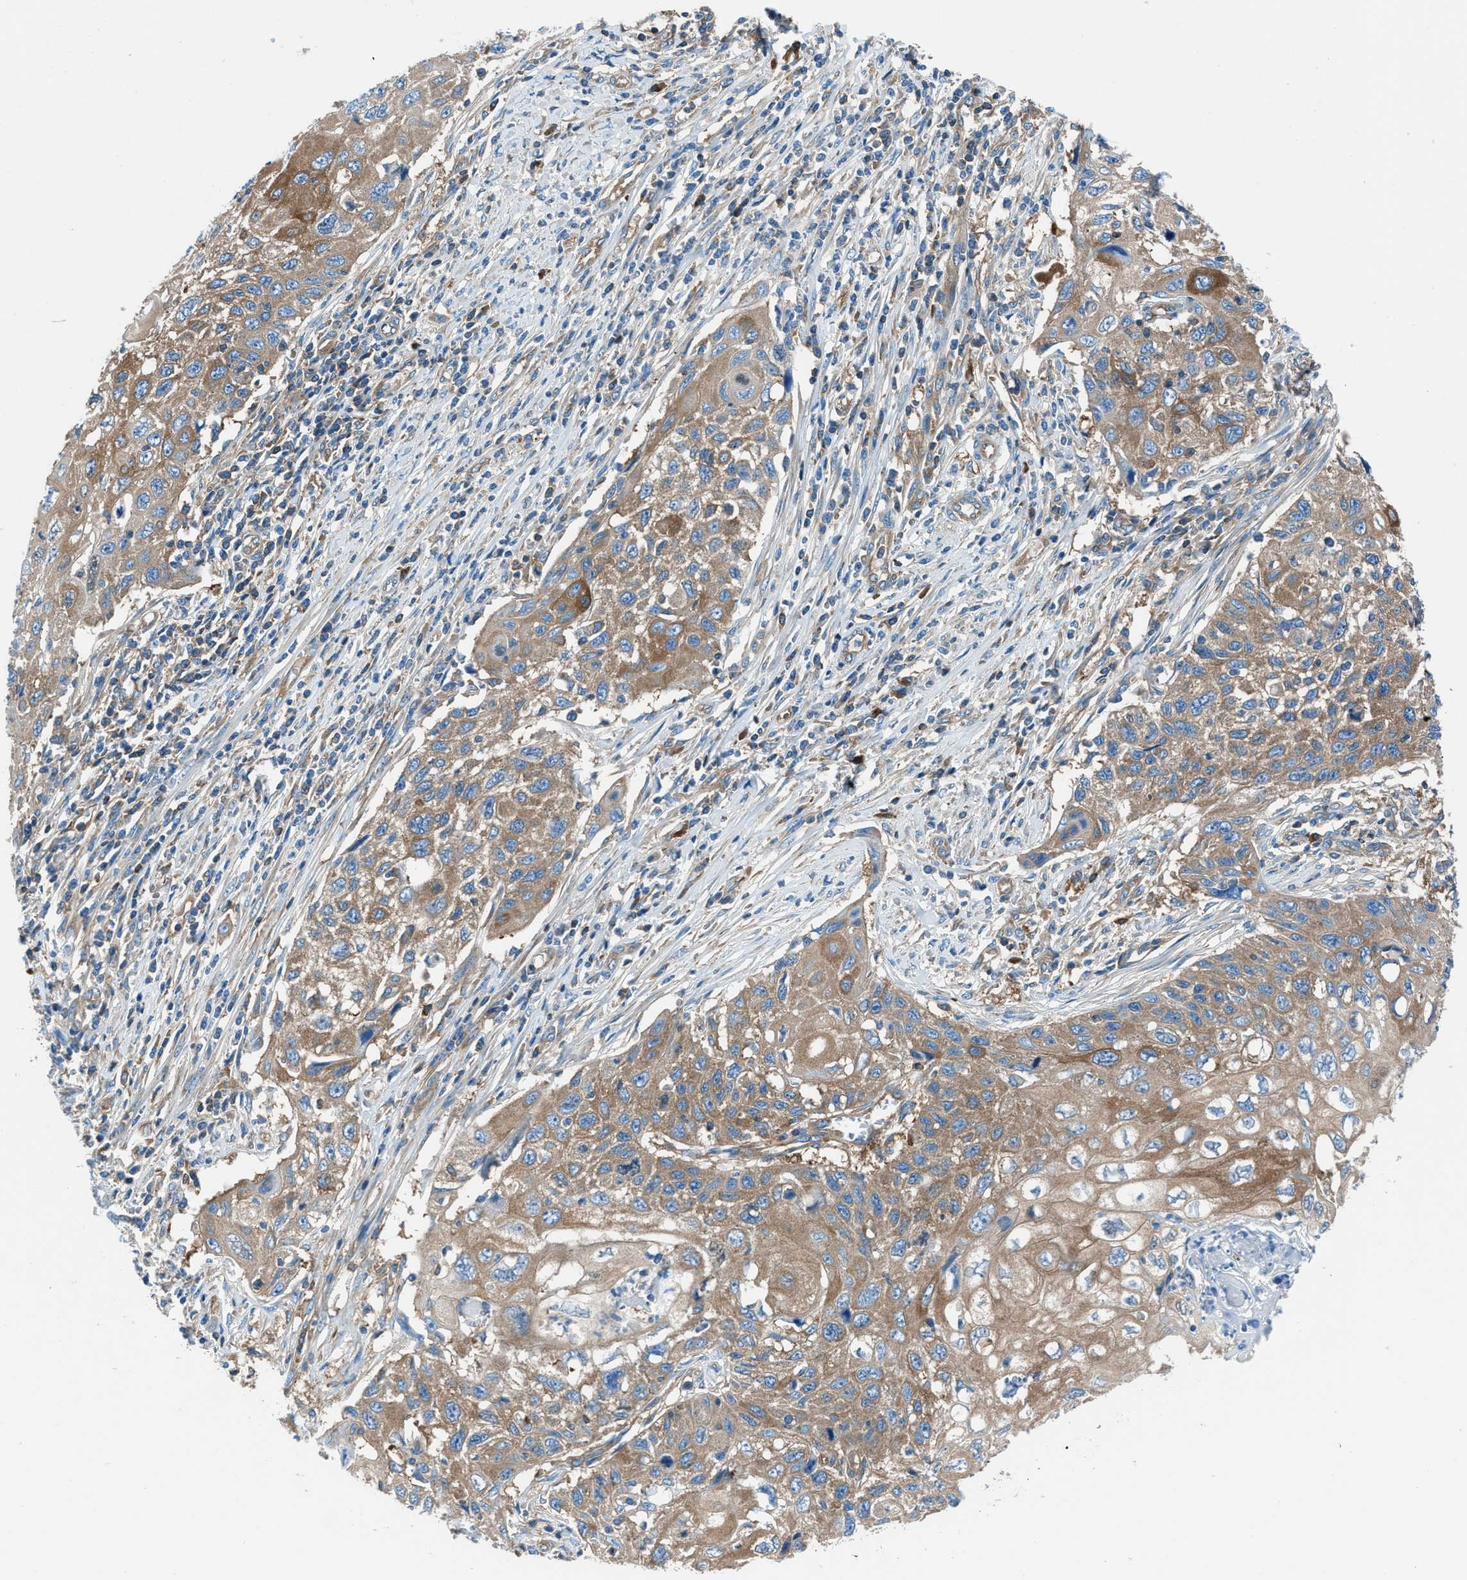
{"staining": {"intensity": "moderate", "quantity": ">75%", "location": "cytoplasmic/membranous"}, "tissue": "cervical cancer", "cell_type": "Tumor cells", "image_type": "cancer", "snomed": [{"axis": "morphology", "description": "Squamous cell carcinoma, NOS"}, {"axis": "topography", "description": "Cervix"}], "caption": "Tumor cells reveal medium levels of moderate cytoplasmic/membranous positivity in about >75% of cells in human squamous cell carcinoma (cervical).", "gene": "SARS1", "patient": {"sex": "female", "age": 70}}